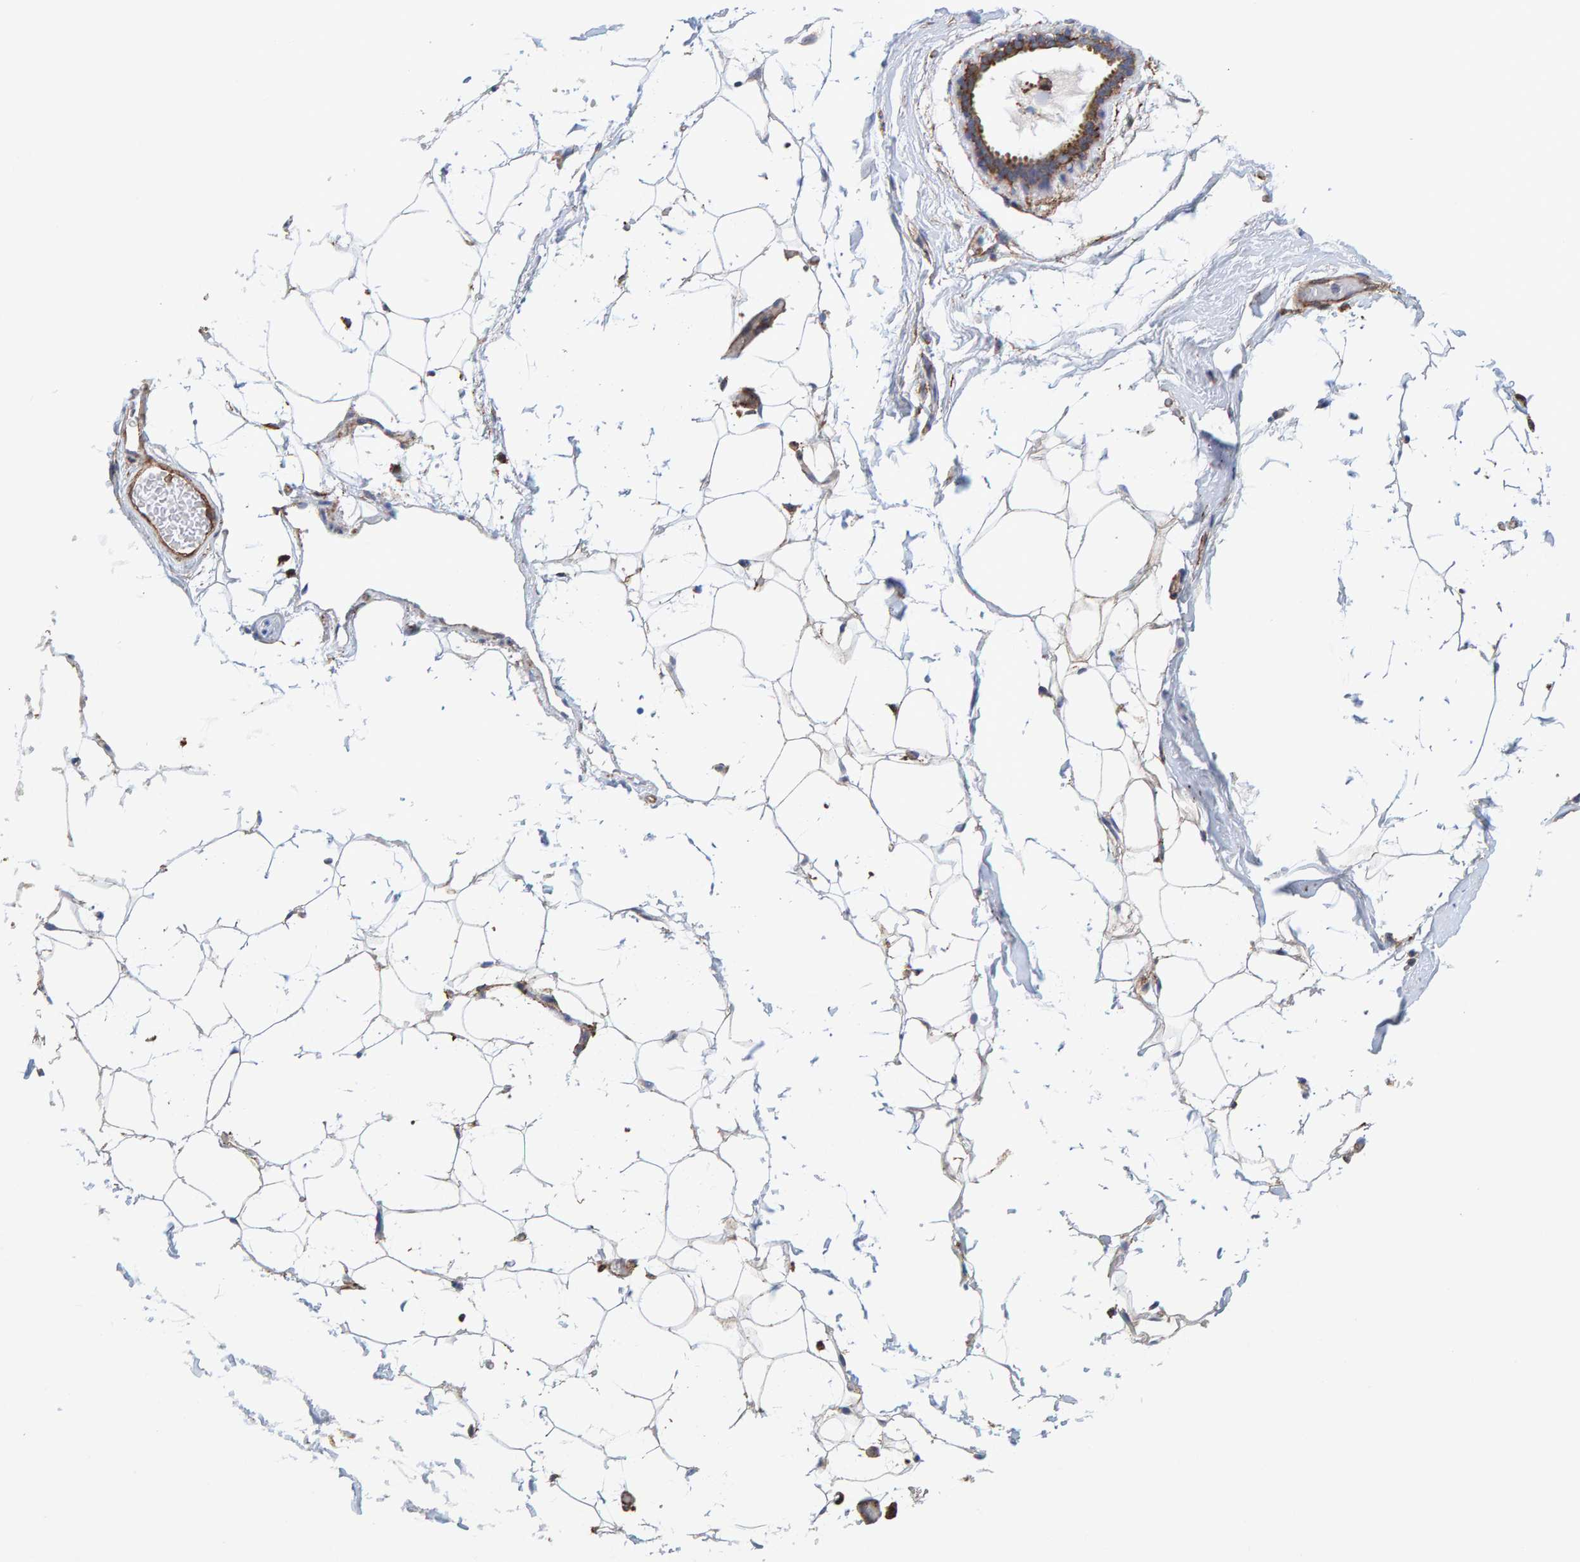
{"staining": {"intensity": "strong", "quantity": ">75%", "location": "cytoplasmic/membranous"}, "tissue": "adipose tissue", "cell_type": "Adipocytes", "image_type": "normal", "snomed": [{"axis": "morphology", "description": "Normal tissue, NOS"}, {"axis": "topography", "description": "Breast"}, {"axis": "topography", "description": "Soft tissue"}], "caption": "IHC (DAB (3,3'-diaminobenzidine)) staining of benign human adipose tissue shows strong cytoplasmic/membranous protein staining in approximately >75% of adipocytes.", "gene": "MVP", "patient": {"sex": "female", "age": 75}}